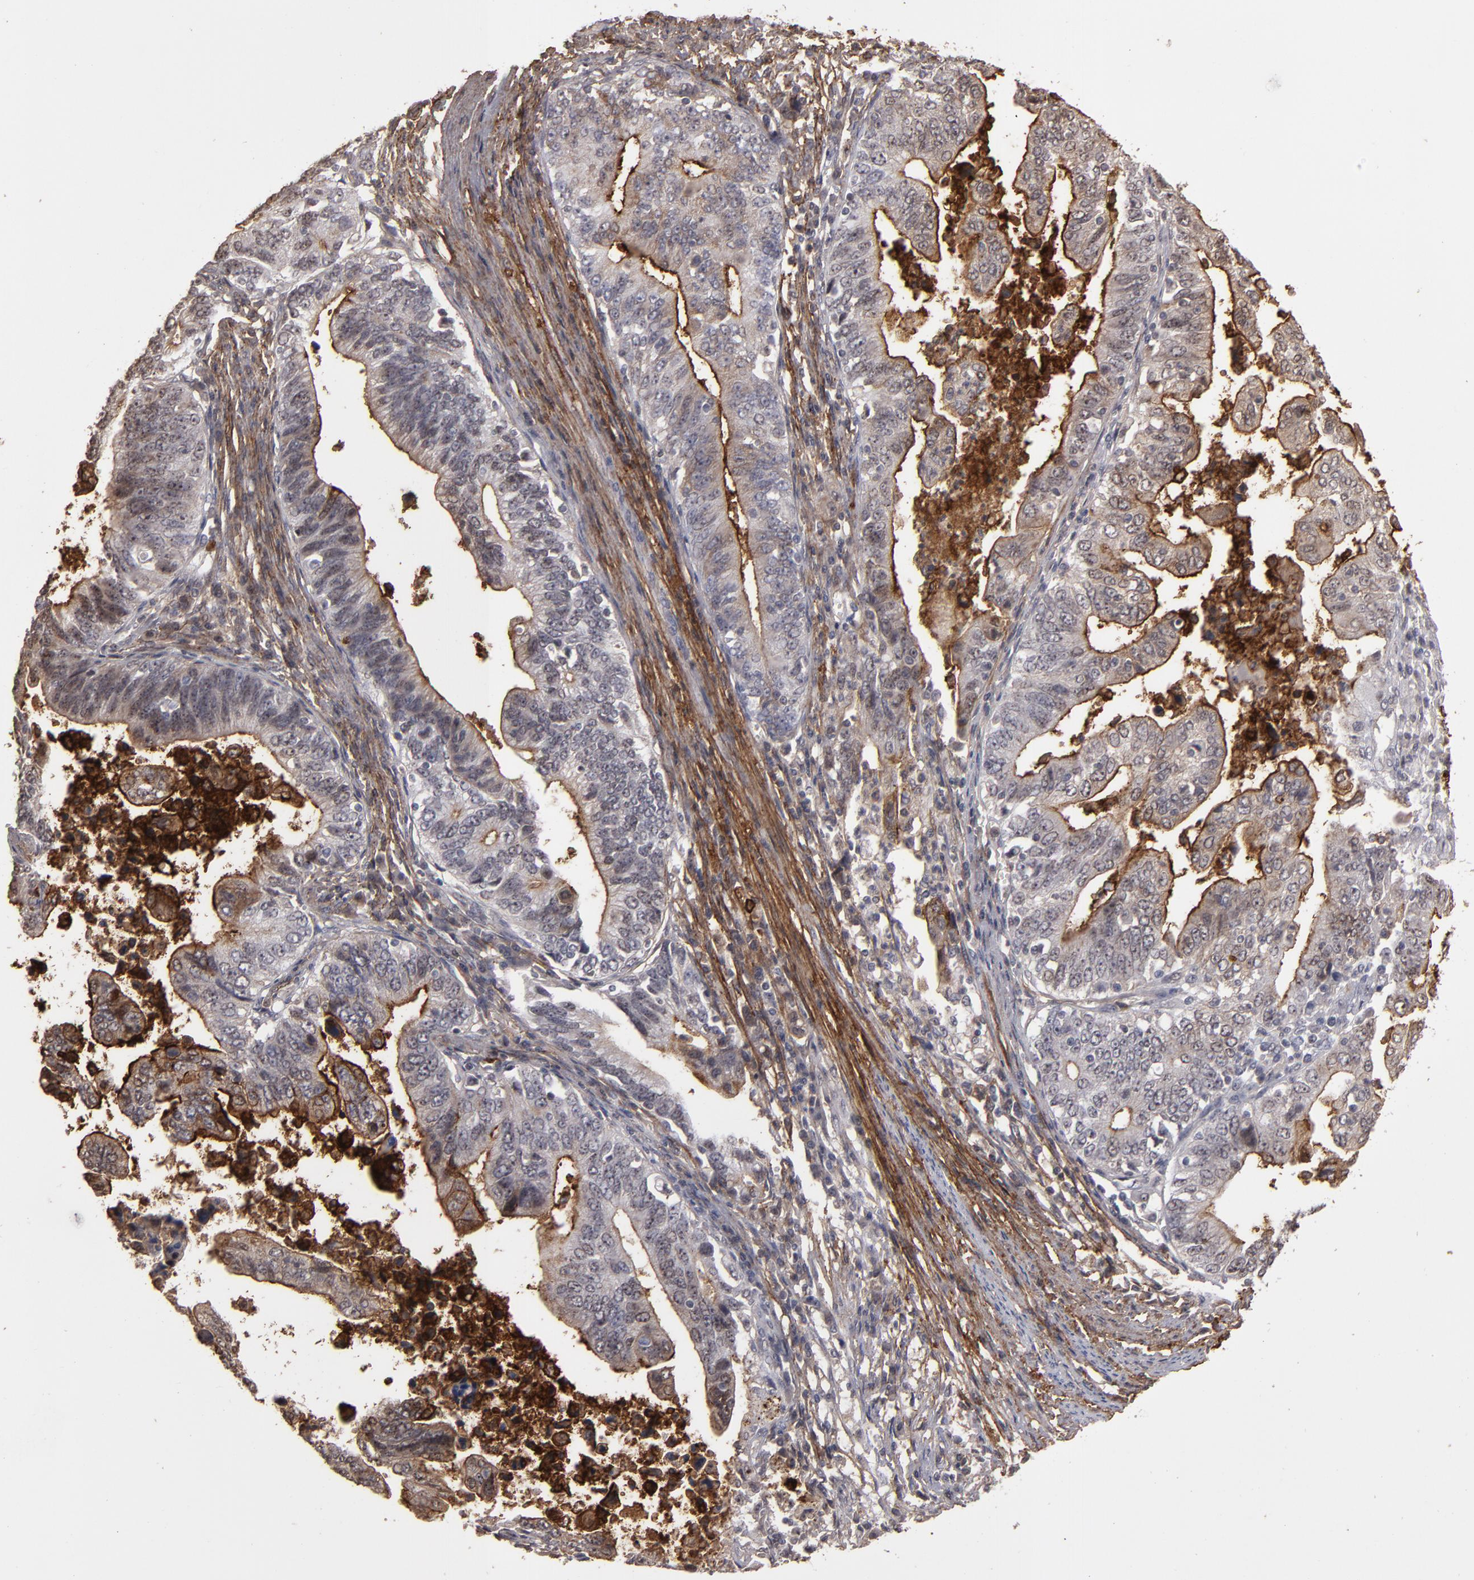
{"staining": {"intensity": "moderate", "quantity": "25%-75%", "location": "cytoplasmic/membranous"}, "tissue": "stomach cancer", "cell_type": "Tumor cells", "image_type": "cancer", "snomed": [{"axis": "morphology", "description": "Adenocarcinoma, NOS"}, {"axis": "topography", "description": "Stomach, upper"}], "caption": "Stomach cancer was stained to show a protein in brown. There is medium levels of moderate cytoplasmic/membranous positivity in approximately 25%-75% of tumor cells. (Stains: DAB (3,3'-diaminobenzidine) in brown, nuclei in blue, Microscopy: brightfield microscopy at high magnification).", "gene": "CD55", "patient": {"sex": "female", "age": 50}}